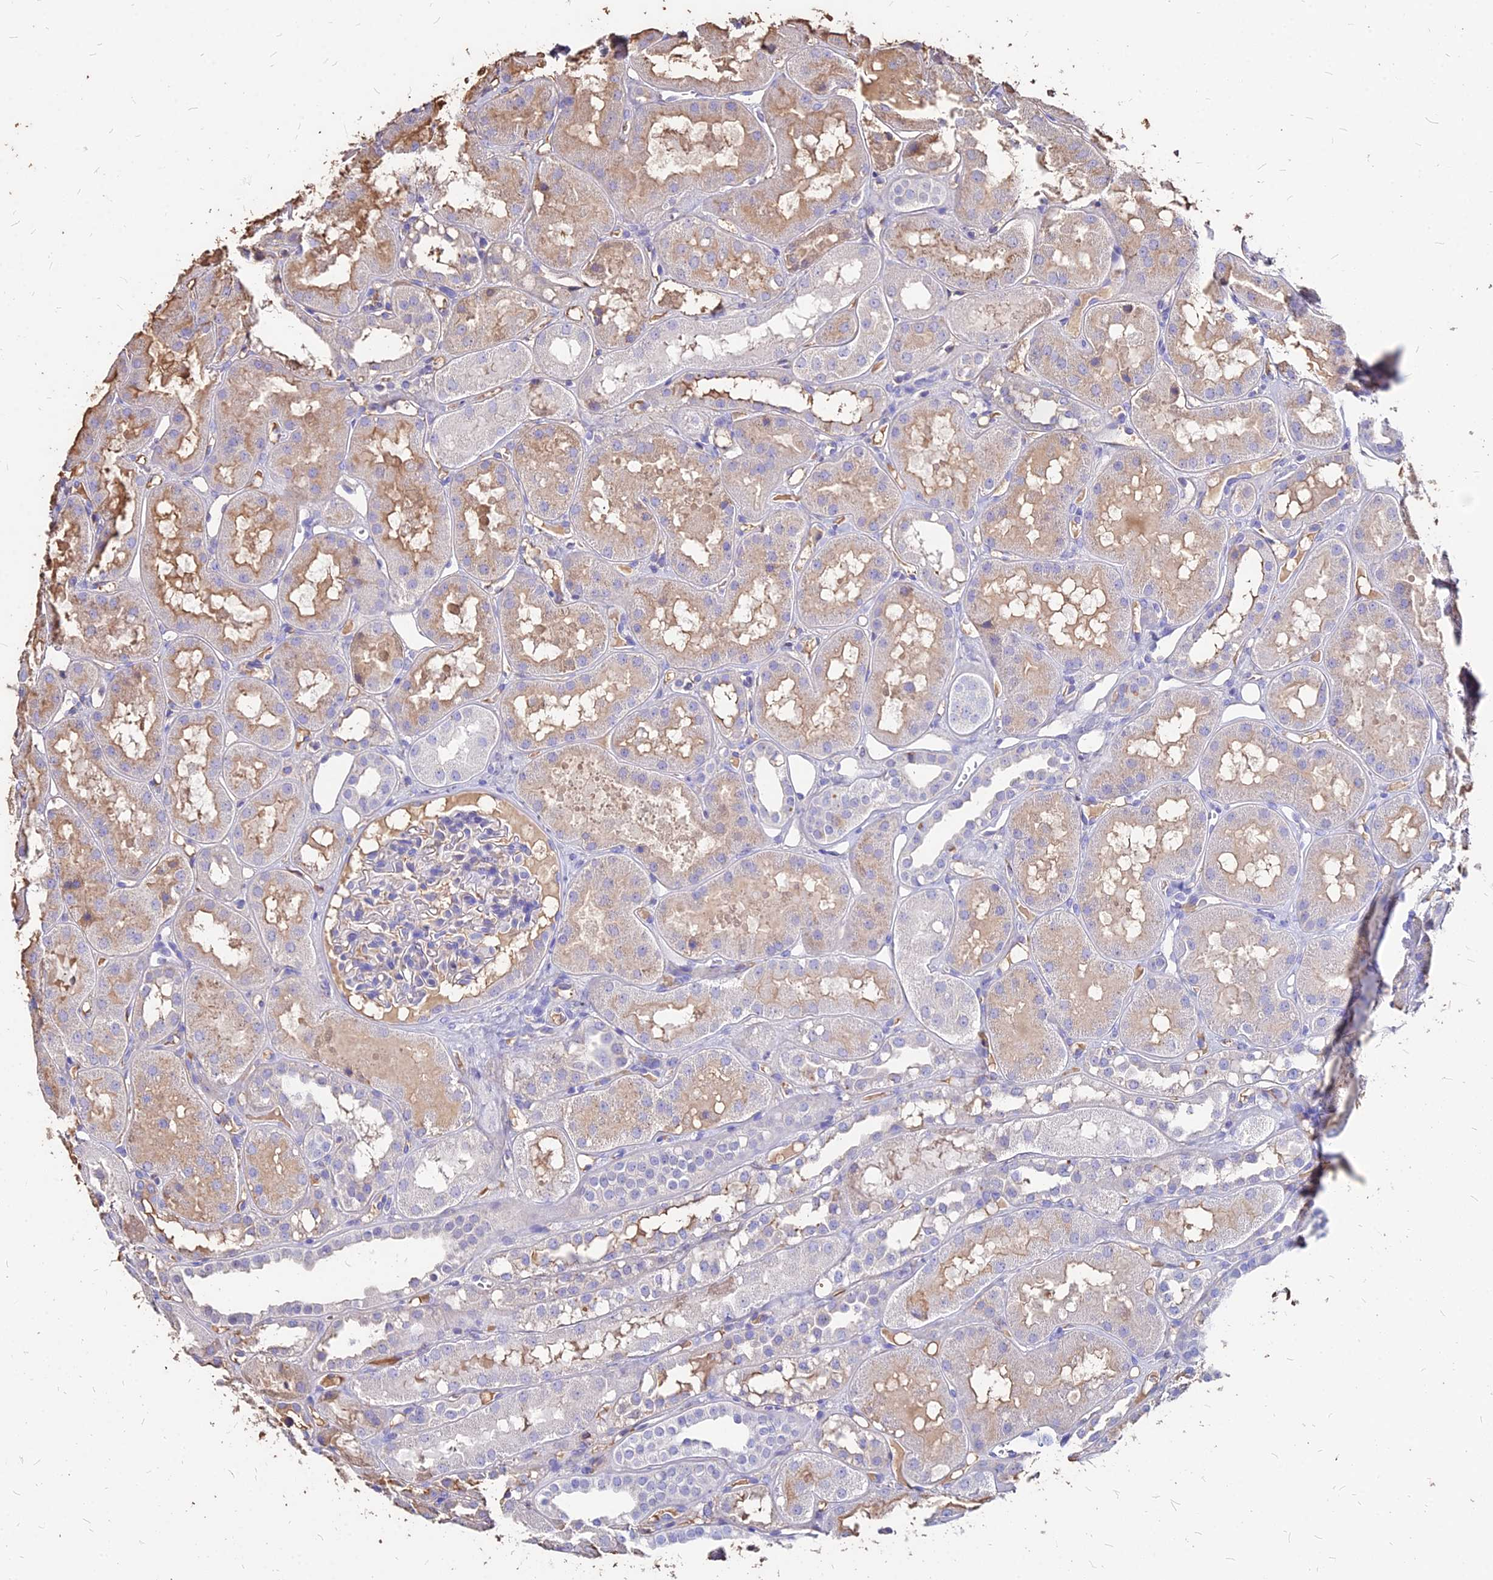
{"staining": {"intensity": "weak", "quantity": "<25%", "location": "cytoplasmic/membranous"}, "tissue": "kidney", "cell_type": "Cells in glomeruli", "image_type": "normal", "snomed": [{"axis": "morphology", "description": "Normal tissue, NOS"}, {"axis": "topography", "description": "Kidney"}], "caption": "Cells in glomeruli are negative for protein expression in benign human kidney.", "gene": "NME5", "patient": {"sex": "male", "age": 16}}